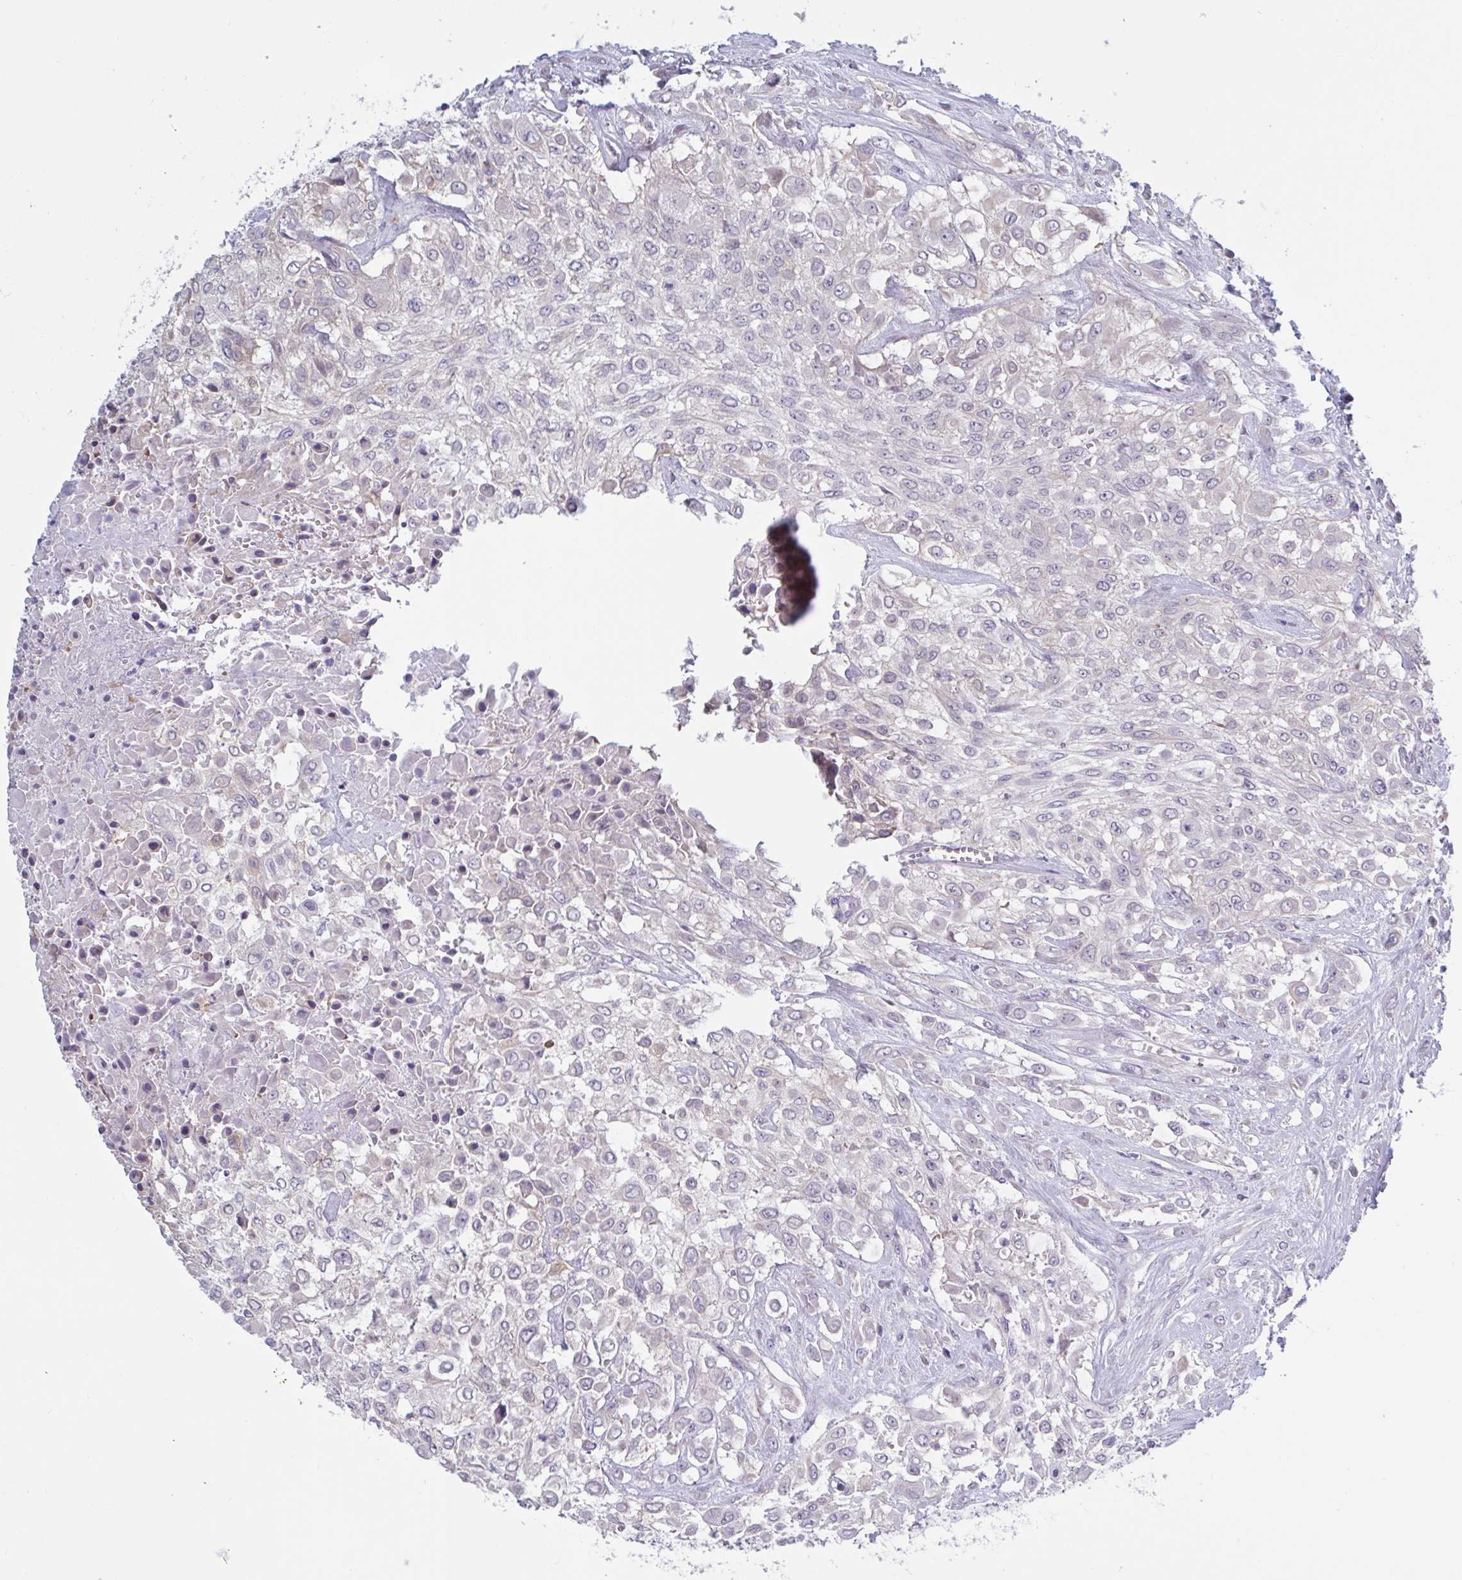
{"staining": {"intensity": "negative", "quantity": "none", "location": "none"}, "tissue": "urothelial cancer", "cell_type": "Tumor cells", "image_type": "cancer", "snomed": [{"axis": "morphology", "description": "Urothelial carcinoma, High grade"}, {"axis": "topography", "description": "Urinary bladder"}], "caption": "This is a histopathology image of IHC staining of urothelial cancer, which shows no expression in tumor cells. Brightfield microscopy of IHC stained with DAB (3,3'-diaminobenzidine) (brown) and hematoxylin (blue), captured at high magnification.", "gene": "TCEAL8", "patient": {"sex": "male", "age": 57}}